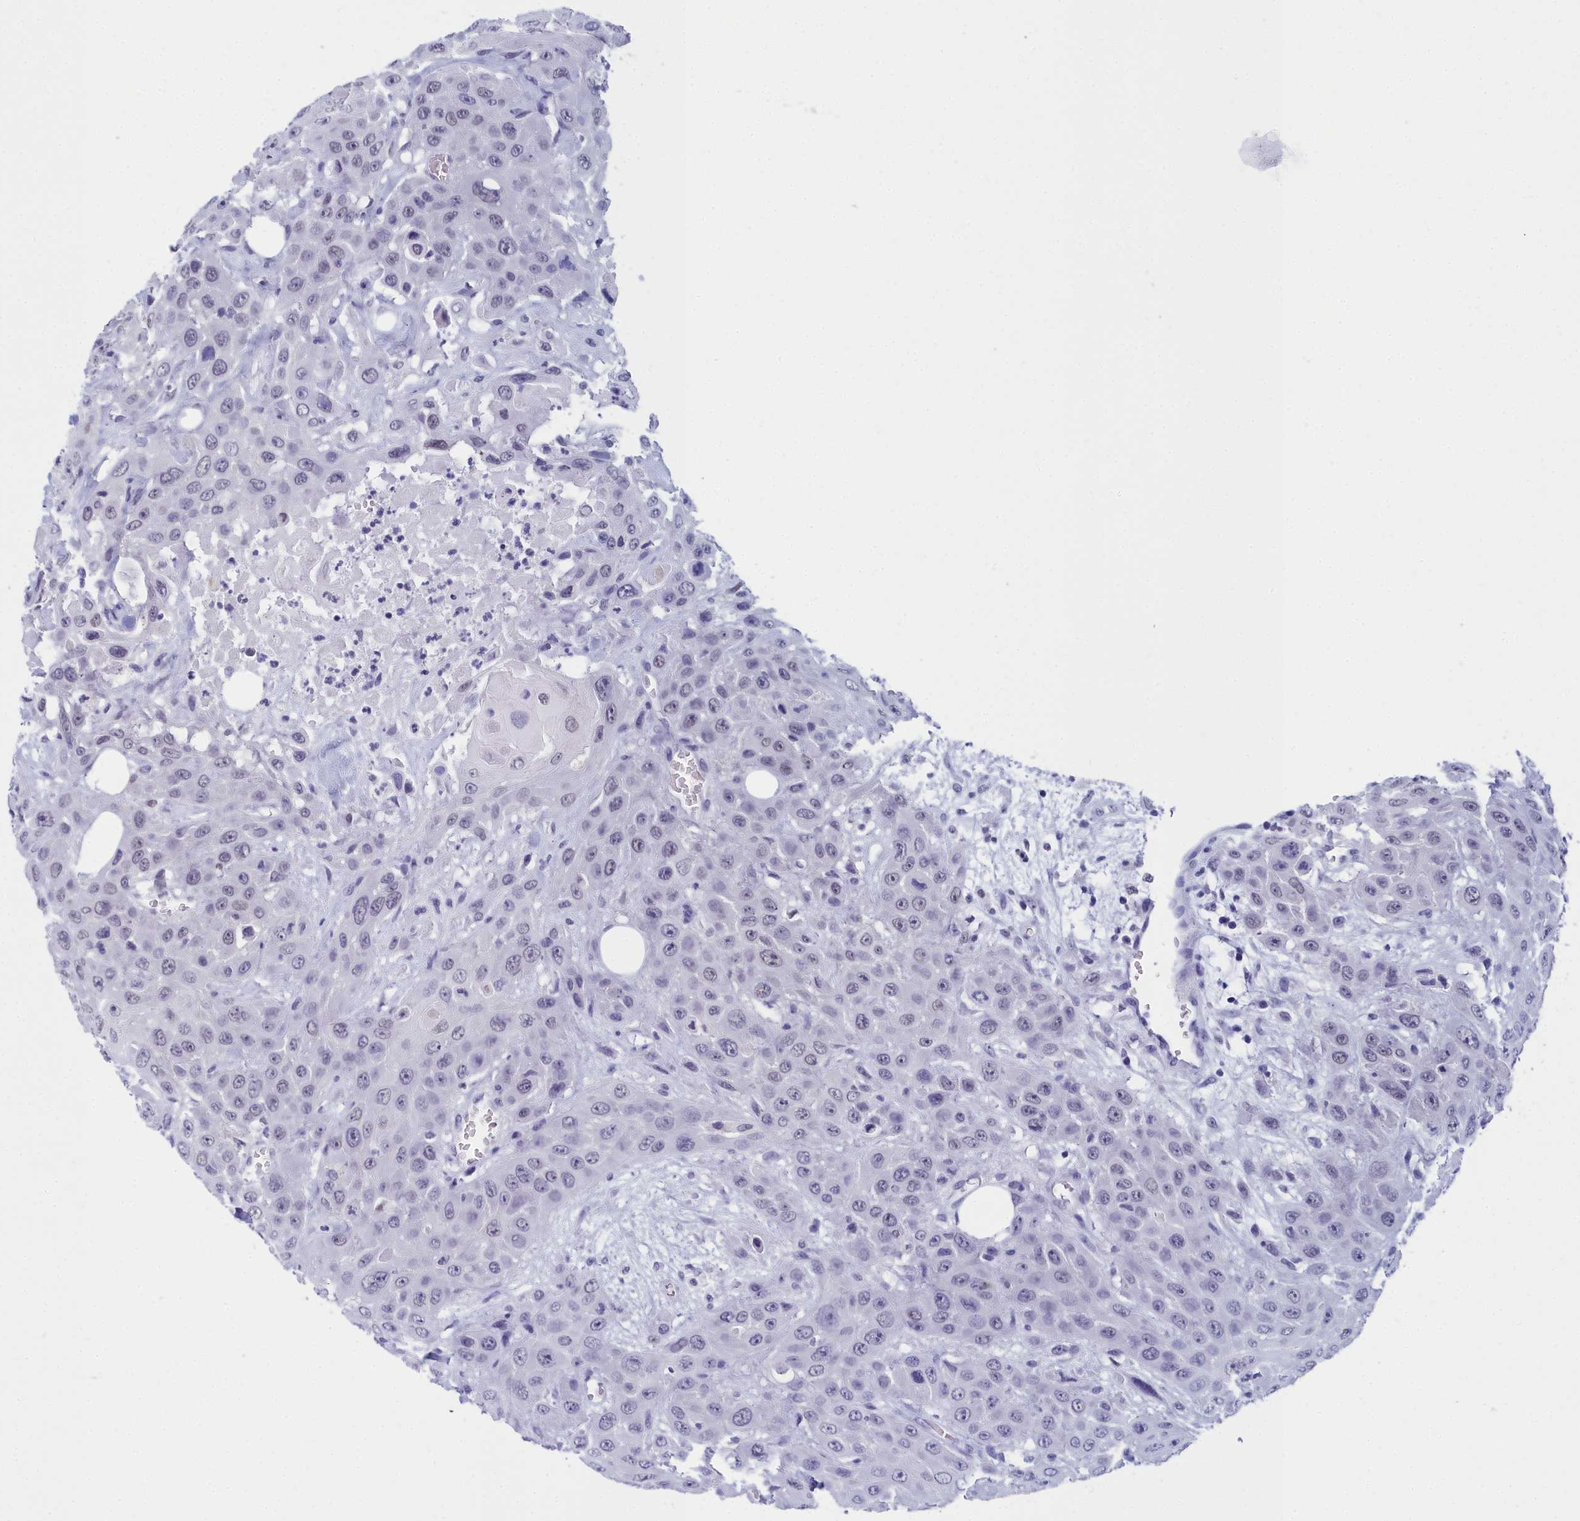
{"staining": {"intensity": "weak", "quantity": "25%-75%", "location": "nuclear"}, "tissue": "head and neck cancer", "cell_type": "Tumor cells", "image_type": "cancer", "snomed": [{"axis": "morphology", "description": "Squamous cell carcinoma, NOS"}, {"axis": "topography", "description": "Head-Neck"}], "caption": "A low amount of weak nuclear expression is present in approximately 25%-75% of tumor cells in head and neck cancer (squamous cell carcinoma) tissue.", "gene": "CCDC97", "patient": {"sex": "male", "age": 81}}